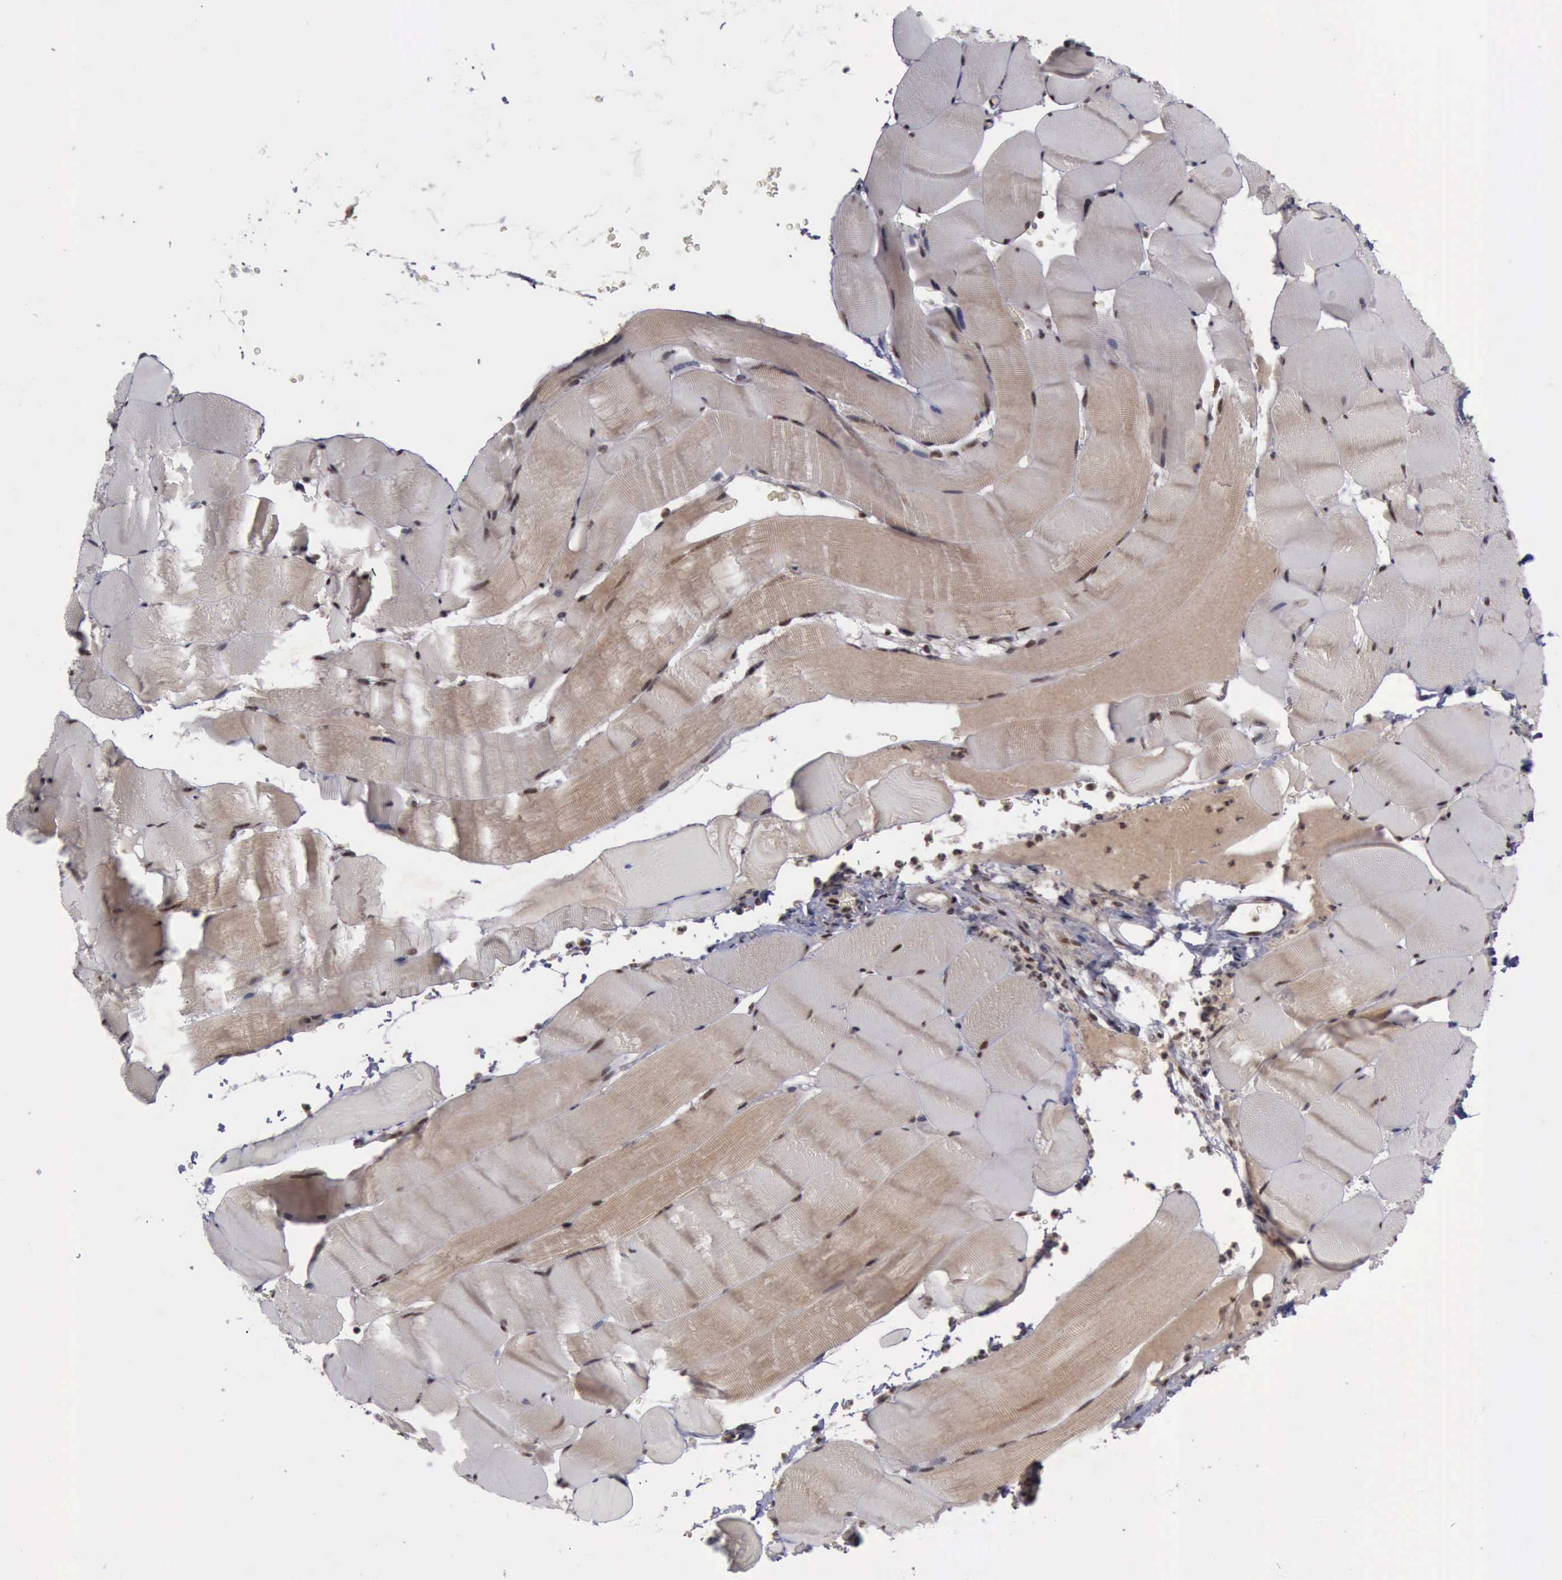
{"staining": {"intensity": "moderate", "quantity": ">75%", "location": "cytoplasmic/membranous,nuclear"}, "tissue": "skeletal muscle", "cell_type": "Myocytes", "image_type": "normal", "snomed": [{"axis": "morphology", "description": "Normal tissue, NOS"}, {"axis": "topography", "description": "Skeletal muscle"}], "caption": "This photomicrograph reveals normal skeletal muscle stained with immunohistochemistry (IHC) to label a protein in brown. The cytoplasmic/membranous,nuclear of myocytes show moderate positivity for the protein. Nuclei are counter-stained blue.", "gene": "ATM", "patient": {"sex": "male", "age": 62}}